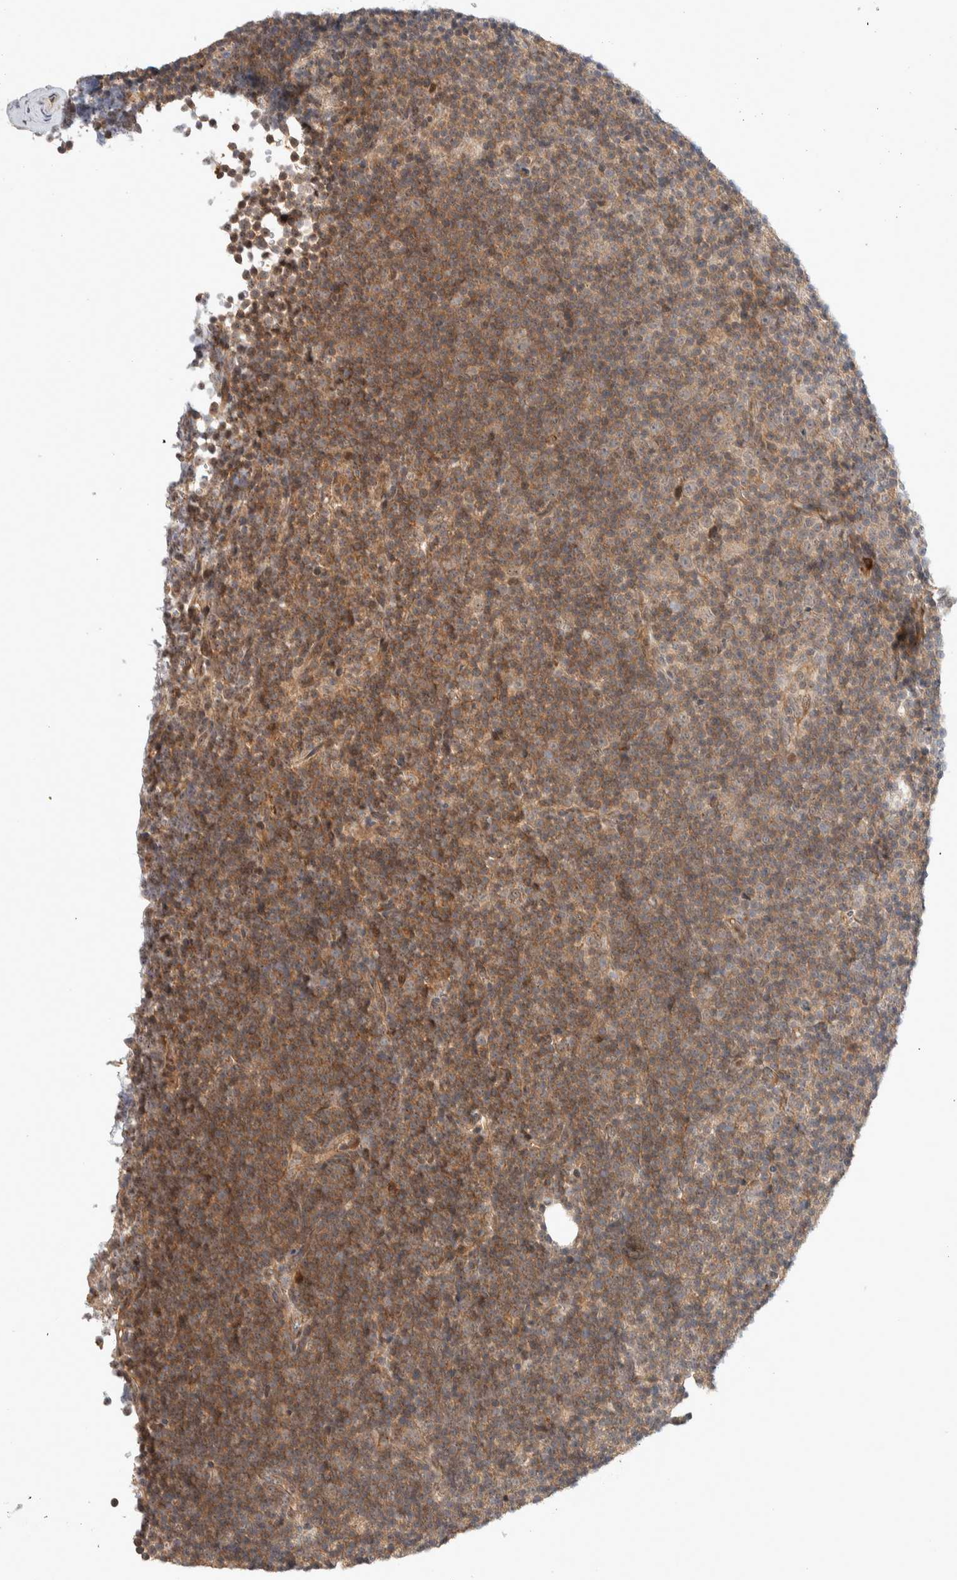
{"staining": {"intensity": "moderate", "quantity": "25%-75%", "location": "cytoplasmic/membranous"}, "tissue": "lymphoma", "cell_type": "Tumor cells", "image_type": "cancer", "snomed": [{"axis": "morphology", "description": "Malignant lymphoma, non-Hodgkin's type, Low grade"}, {"axis": "topography", "description": "Lymph node"}], "caption": "Tumor cells show medium levels of moderate cytoplasmic/membranous staining in approximately 25%-75% of cells in human low-grade malignant lymphoma, non-Hodgkin's type.", "gene": "DEPTOR", "patient": {"sex": "female", "age": 67}}